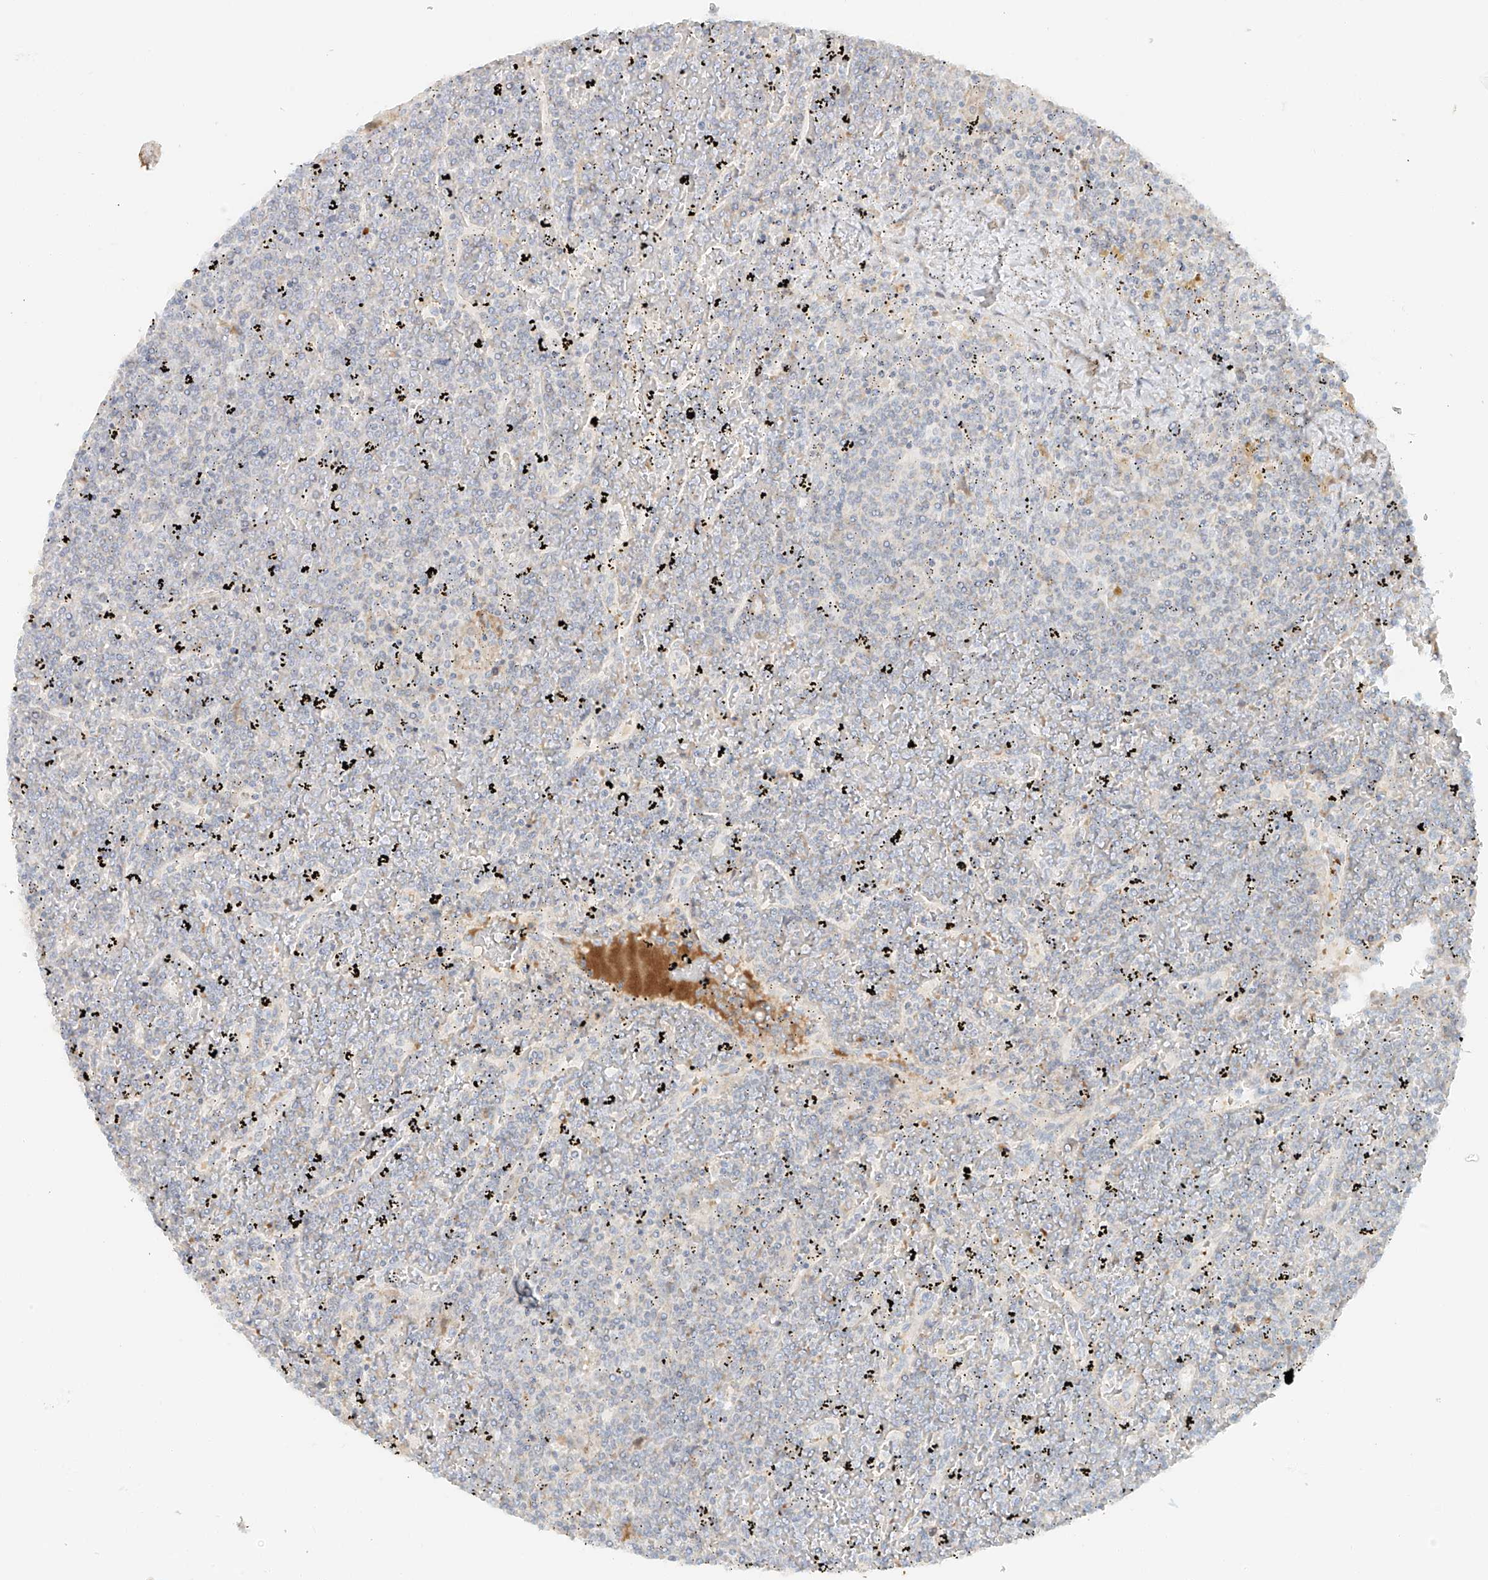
{"staining": {"intensity": "negative", "quantity": "none", "location": "none"}, "tissue": "lymphoma", "cell_type": "Tumor cells", "image_type": "cancer", "snomed": [{"axis": "morphology", "description": "Malignant lymphoma, non-Hodgkin's type, Low grade"}, {"axis": "topography", "description": "Spleen"}], "caption": "An immunohistochemistry (IHC) histopathology image of lymphoma is shown. There is no staining in tumor cells of lymphoma.", "gene": "MIPEP", "patient": {"sex": "female", "age": 19}}